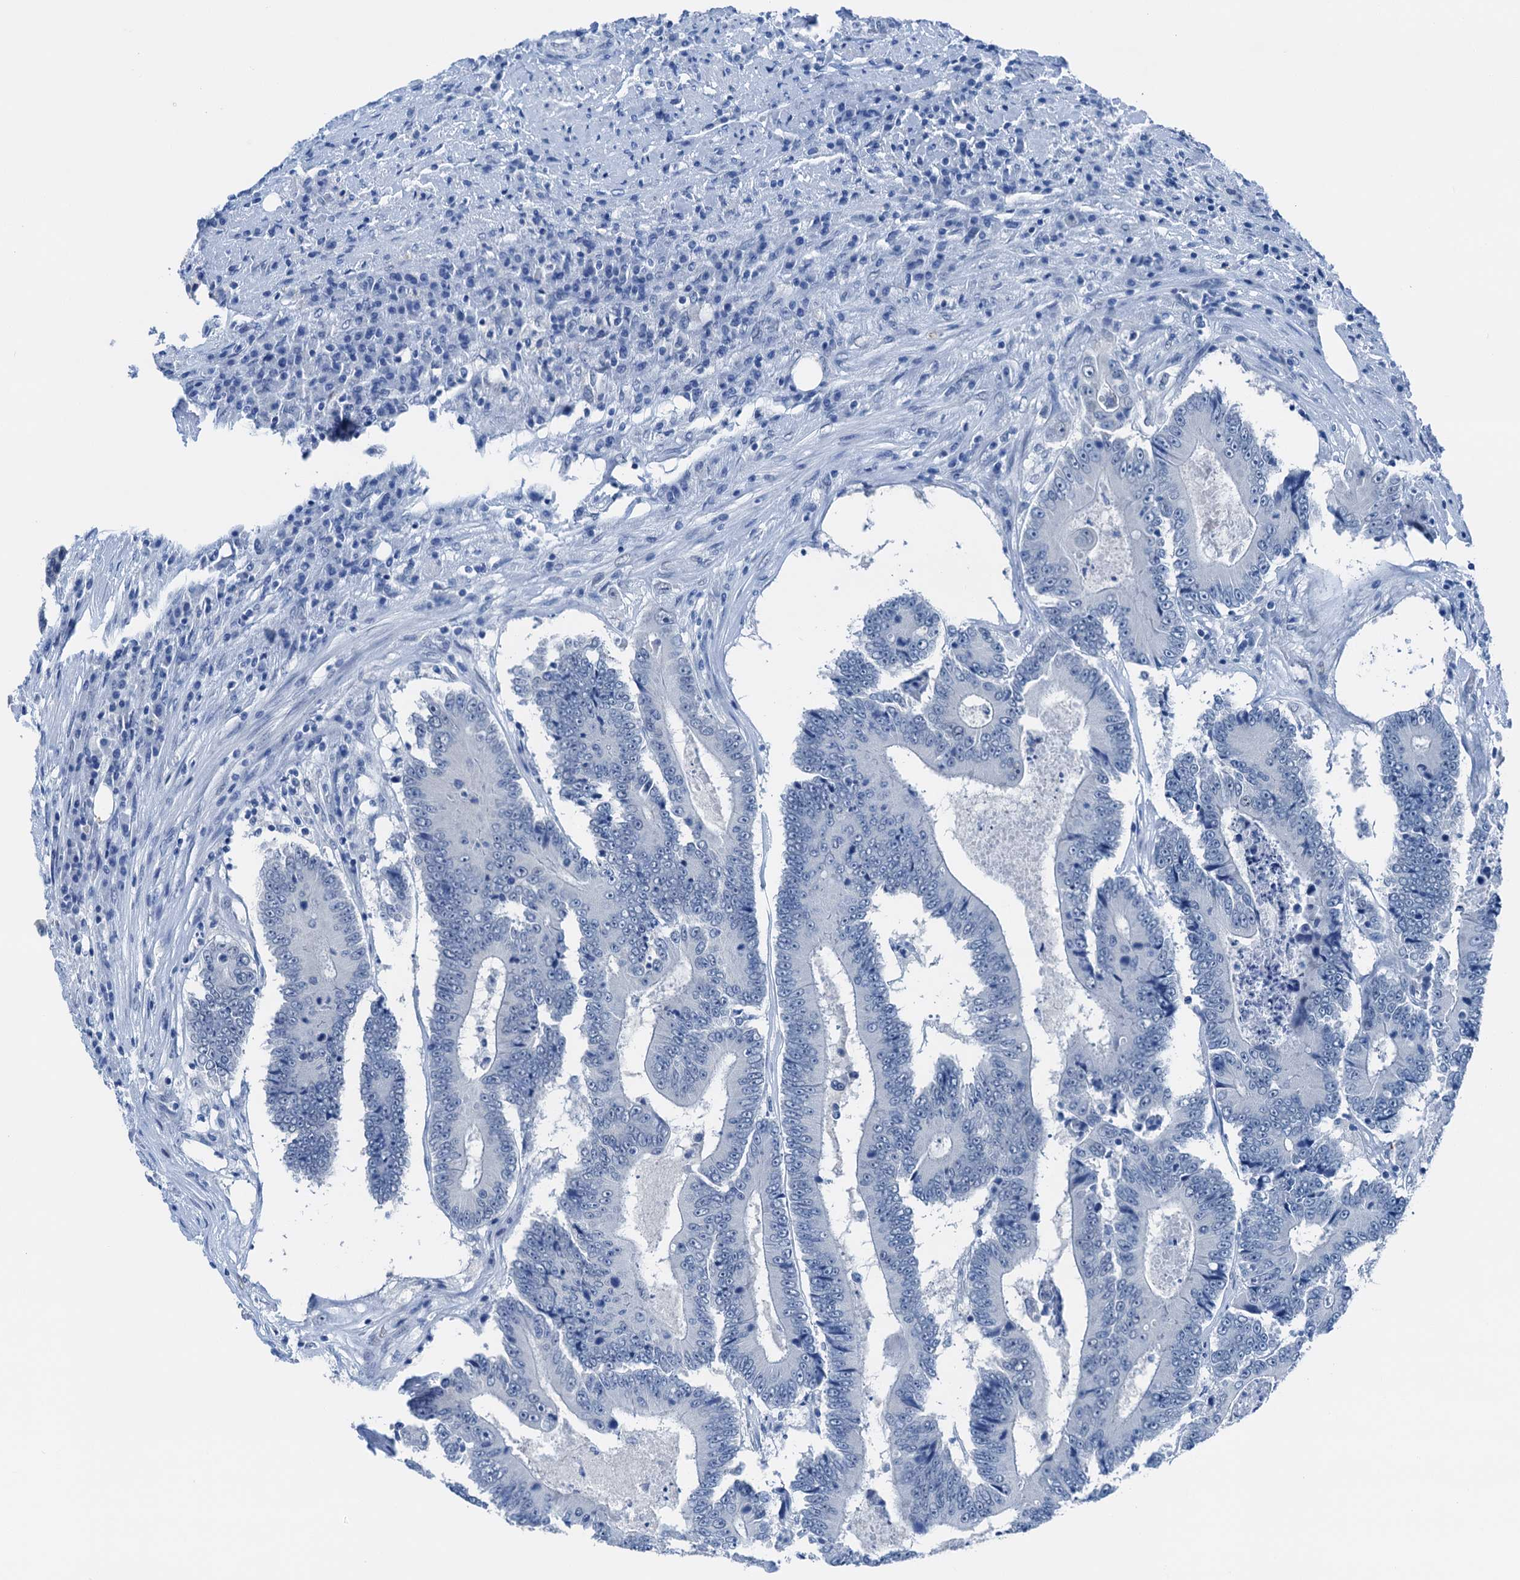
{"staining": {"intensity": "negative", "quantity": "none", "location": "none"}, "tissue": "colorectal cancer", "cell_type": "Tumor cells", "image_type": "cancer", "snomed": [{"axis": "morphology", "description": "Adenocarcinoma, NOS"}, {"axis": "topography", "description": "Colon"}], "caption": "Tumor cells show no significant positivity in adenocarcinoma (colorectal).", "gene": "CBLN3", "patient": {"sex": "male", "age": 83}}